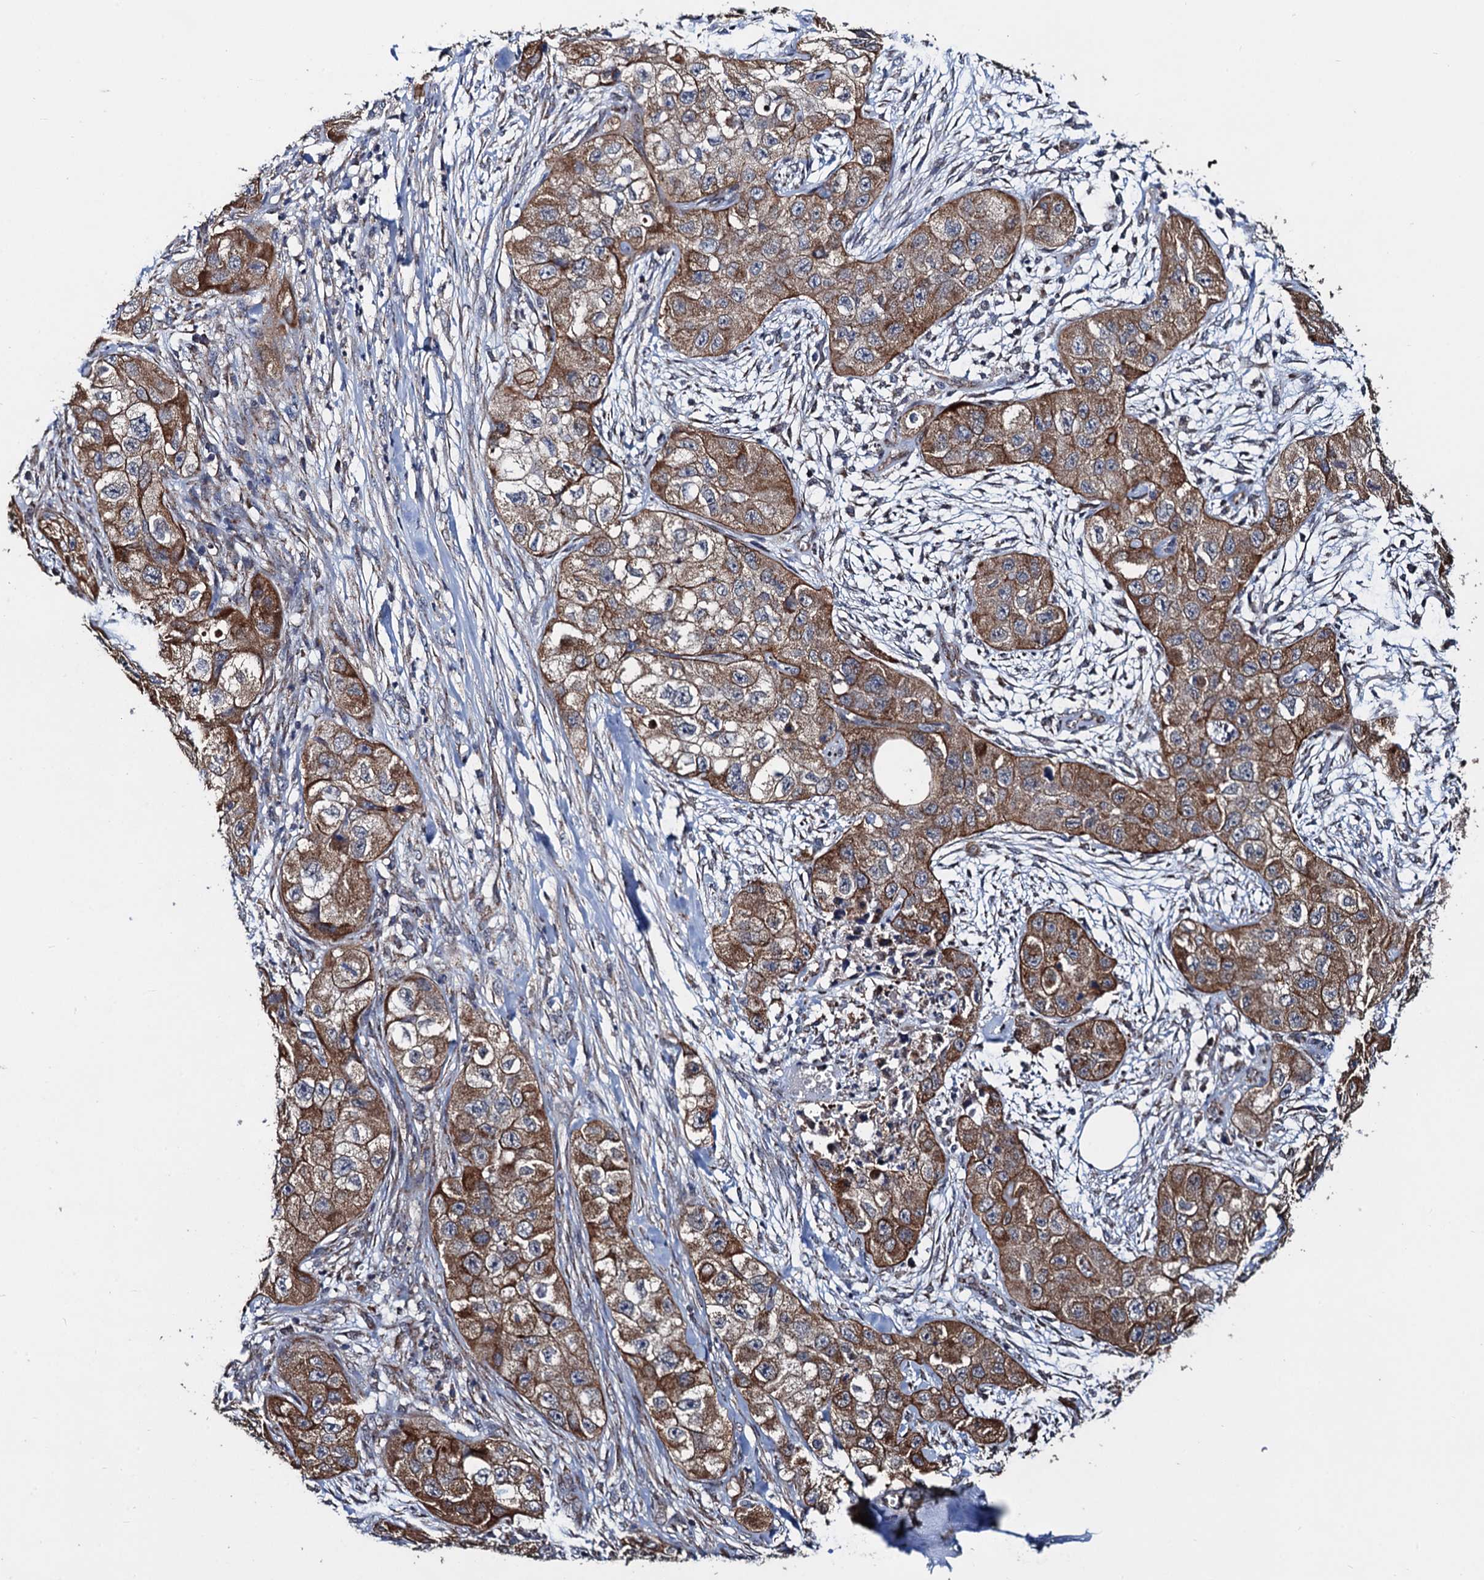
{"staining": {"intensity": "moderate", "quantity": ">75%", "location": "cytoplasmic/membranous"}, "tissue": "skin cancer", "cell_type": "Tumor cells", "image_type": "cancer", "snomed": [{"axis": "morphology", "description": "Squamous cell carcinoma, NOS"}, {"axis": "topography", "description": "Skin"}, {"axis": "topography", "description": "Subcutis"}], "caption": "High-power microscopy captured an immunohistochemistry micrograph of skin squamous cell carcinoma, revealing moderate cytoplasmic/membranous staining in about >75% of tumor cells.", "gene": "PTCD3", "patient": {"sex": "male", "age": 73}}